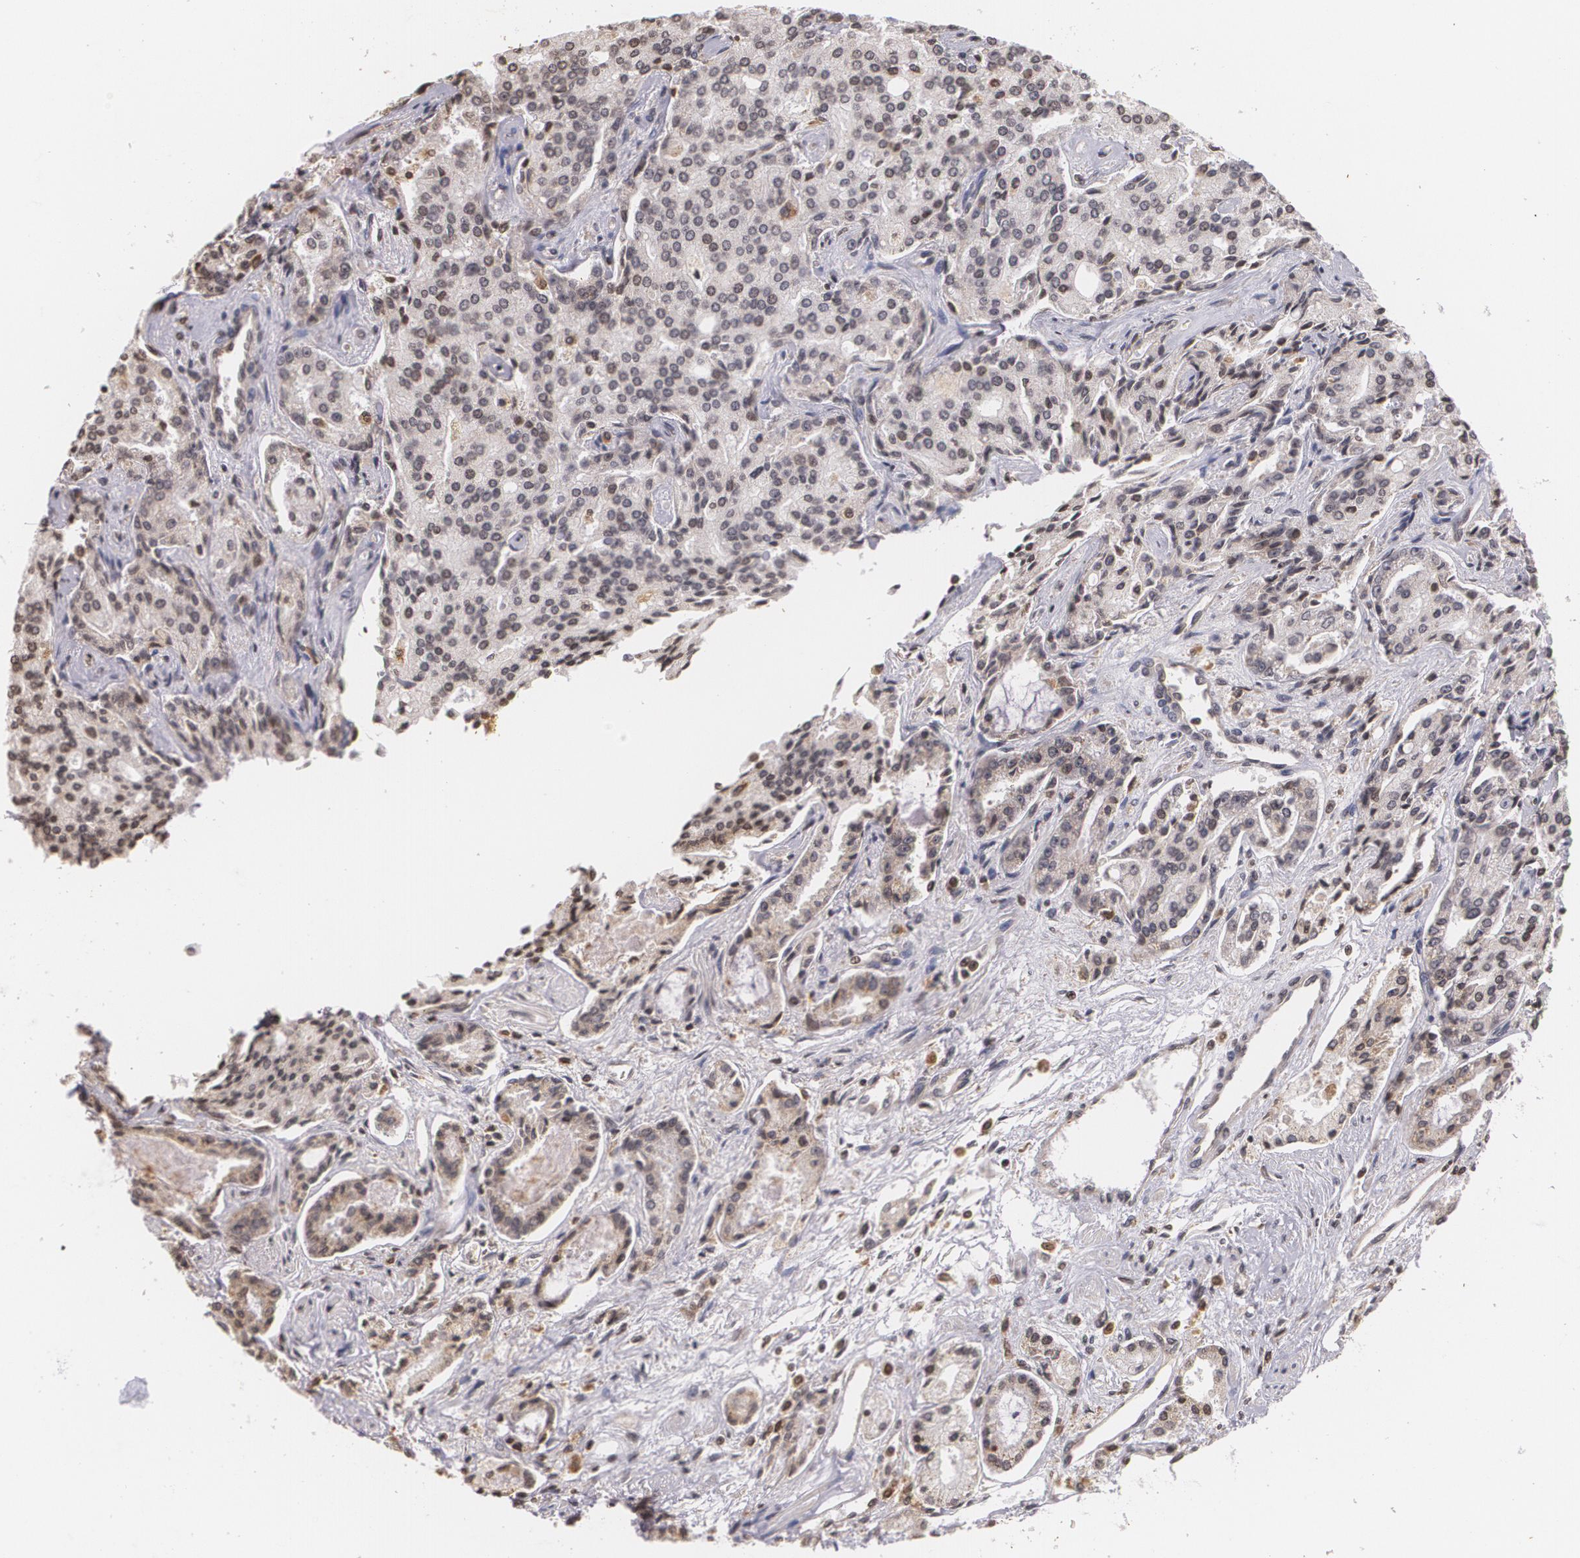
{"staining": {"intensity": "weak", "quantity": ">75%", "location": "cytoplasmic/membranous"}, "tissue": "prostate cancer", "cell_type": "Tumor cells", "image_type": "cancer", "snomed": [{"axis": "morphology", "description": "Adenocarcinoma, Medium grade"}, {"axis": "topography", "description": "Prostate"}], "caption": "Medium-grade adenocarcinoma (prostate) stained for a protein (brown) demonstrates weak cytoplasmic/membranous positive expression in approximately >75% of tumor cells.", "gene": "VAV3", "patient": {"sex": "male", "age": 72}}